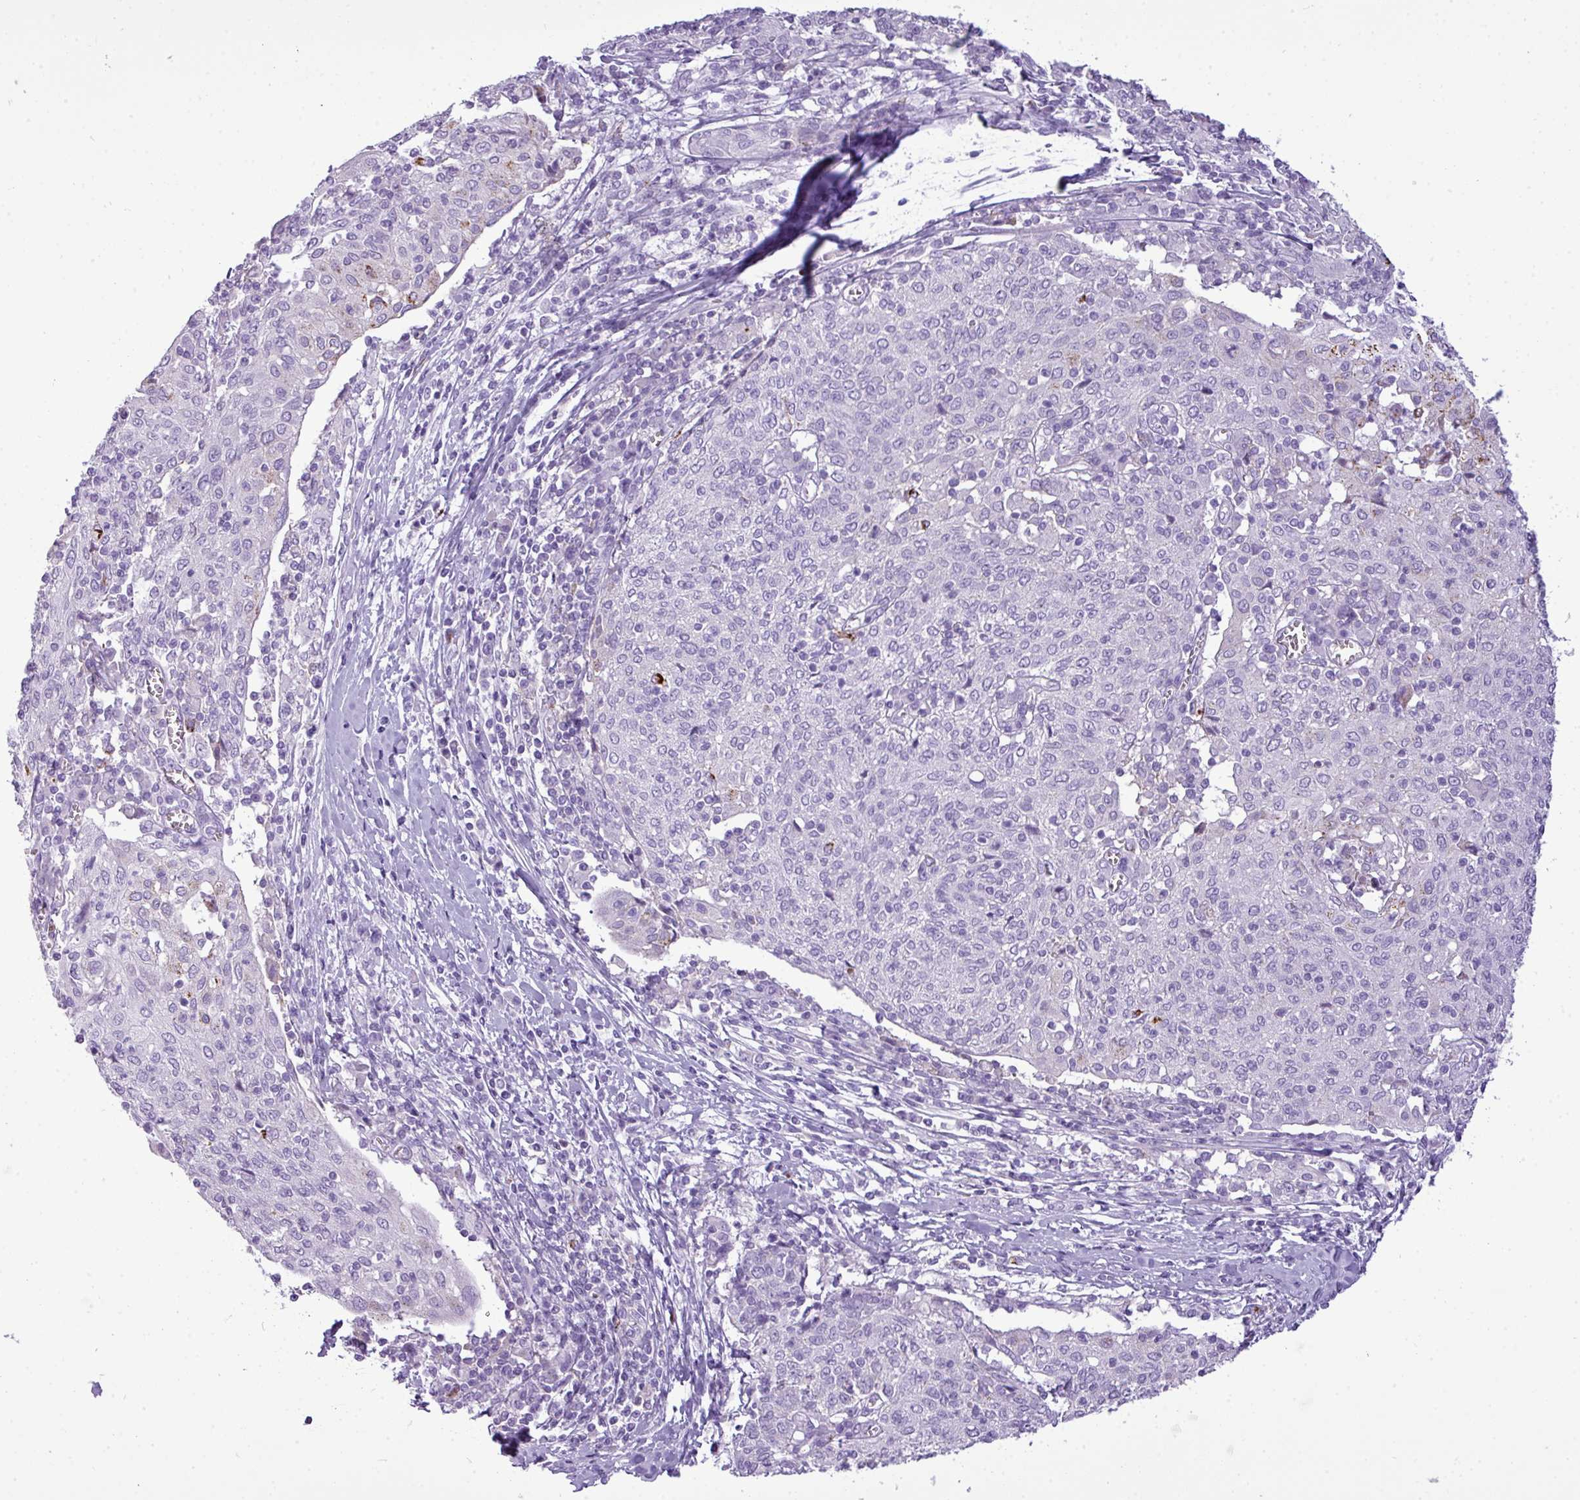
{"staining": {"intensity": "negative", "quantity": "none", "location": "none"}, "tissue": "cervical cancer", "cell_type": "Tumor cells", "image_type": "cancer", "snomed": [{"axis": "morphology", "description": "Squamous cell carcinoma, NOS"}, {"axis": "topography", "description": "Cervix"}], "caption": "Tumor cells show no significant protein positivity in cervical cancer (squamous cell carcinoma). Nuclei are stained in blue.", "gene": "RBMXL2", "patient": {"sex": "female", "age": 52}}